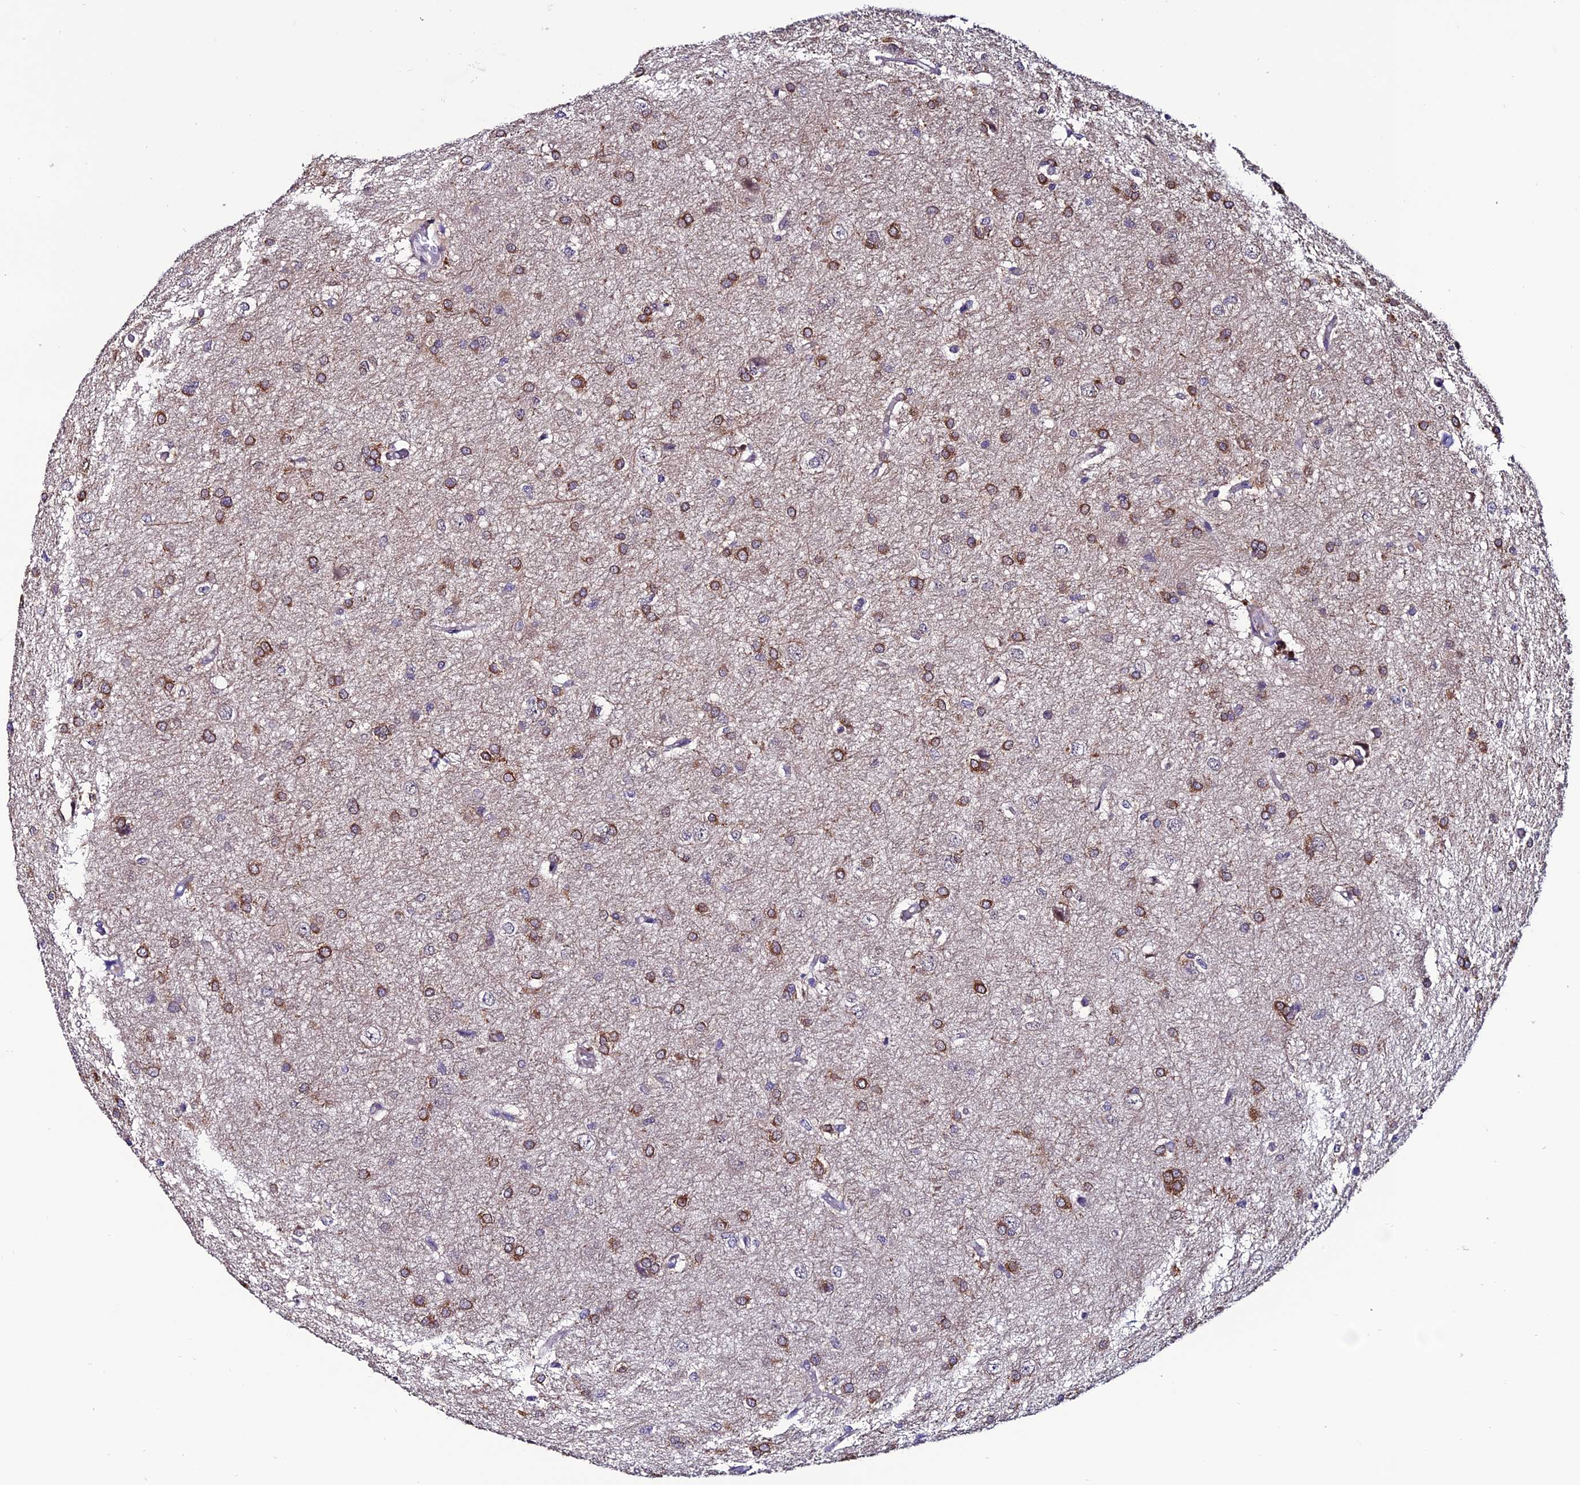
{"staining": {"intensity": "moderate", "quantity": ">75%", "location": "cytoplasmic/membranous"}, "tissue": "glioma", "cell_type": "Tumor cells", "image_type": "cancer", "snomed": [{"axis": "morphology", "description": "Glioma, malignant, High grade"}, {"axis": "topography", "description": "Brain"}], "caption": "Human glioma stained for a protein (brown) displays moderate cytoplasmic/membranous positive expression in about >75% of tumor cells.", "gene": "FZD8", "patient": {"sex": "female", "age": 50}}